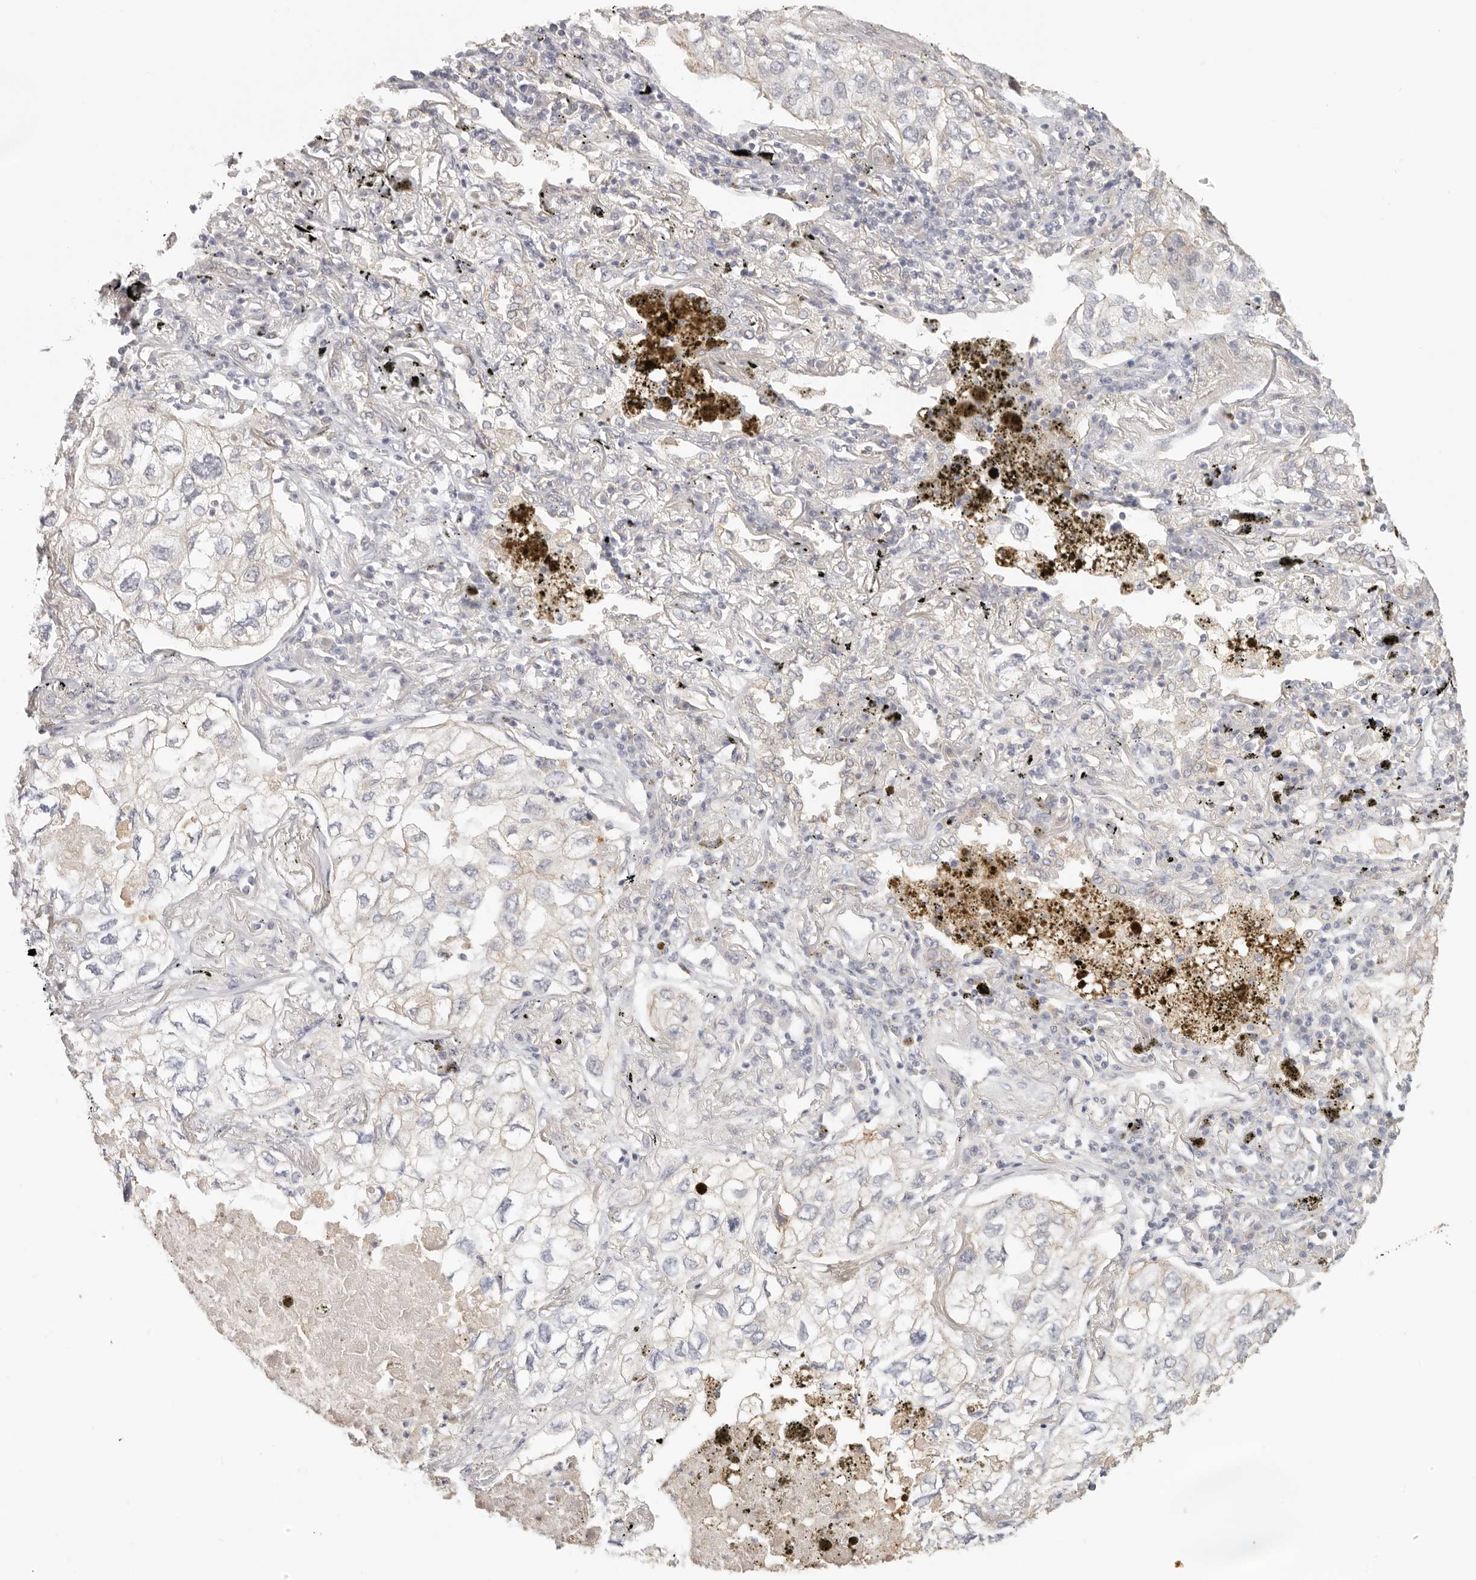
{"staining": {"intensity": "negative", "quantity": "none", "location": "none"}, "tissue": "lung cancer", "cell_type": "Tumor cells", "image_type": "cancer", "snomed": [{"axis": "morphology", "description": "Adenocarcinoma, NOS"}, {"axis": "topography", "description": "Lung"}], "caption": "High magnification brightfield microscopy of lung adenocarcinoma stained with DAB (3,3'-diaminobenzidine) (brown) and counterstained with hematoxylin (blue): tumor cells show no significant positivity.", "gene": "ANXA9", "patient": {"sex": "male", "age": 65}}